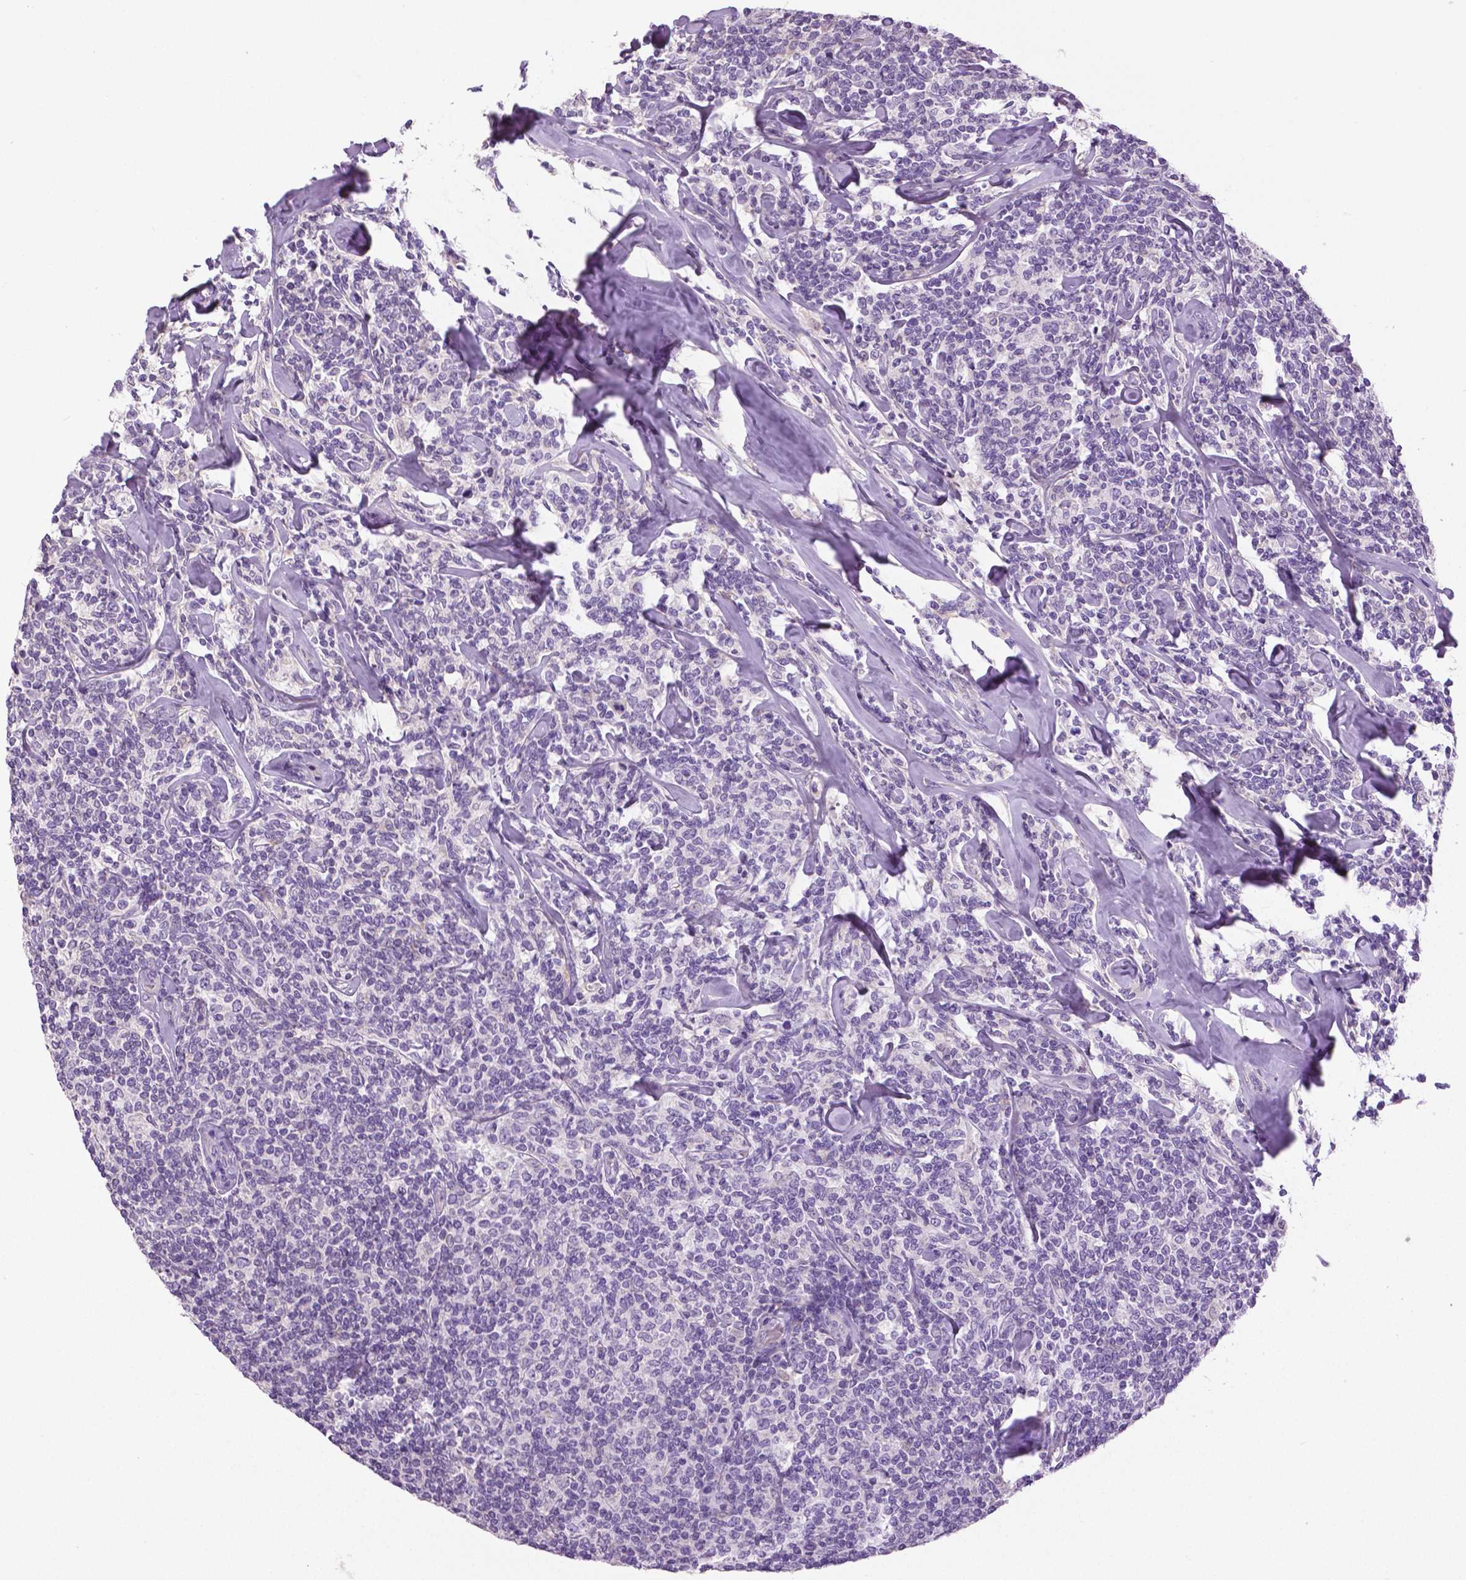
{"staining": {"intensity": "negative", "quantity": "none", "location": "none"}, "tissue": "lymphoma", "cell_type": "Tumor cells", "image_type": "cancer", "snomed": [{"axis": "morphology", "description": "Malignant lymphoma, non-Hodgkin's type, Low grade"}, {"axis": "topography", "description": "Lymph node"}], "caption": "Low-grade malignant lymphoma, non-Hodgkin's type was stained to show a protein in brown. There is no significant positivity in tumor cells.", "gene": "DNAH12", "patient": {"sex": "female", "age": 56}}